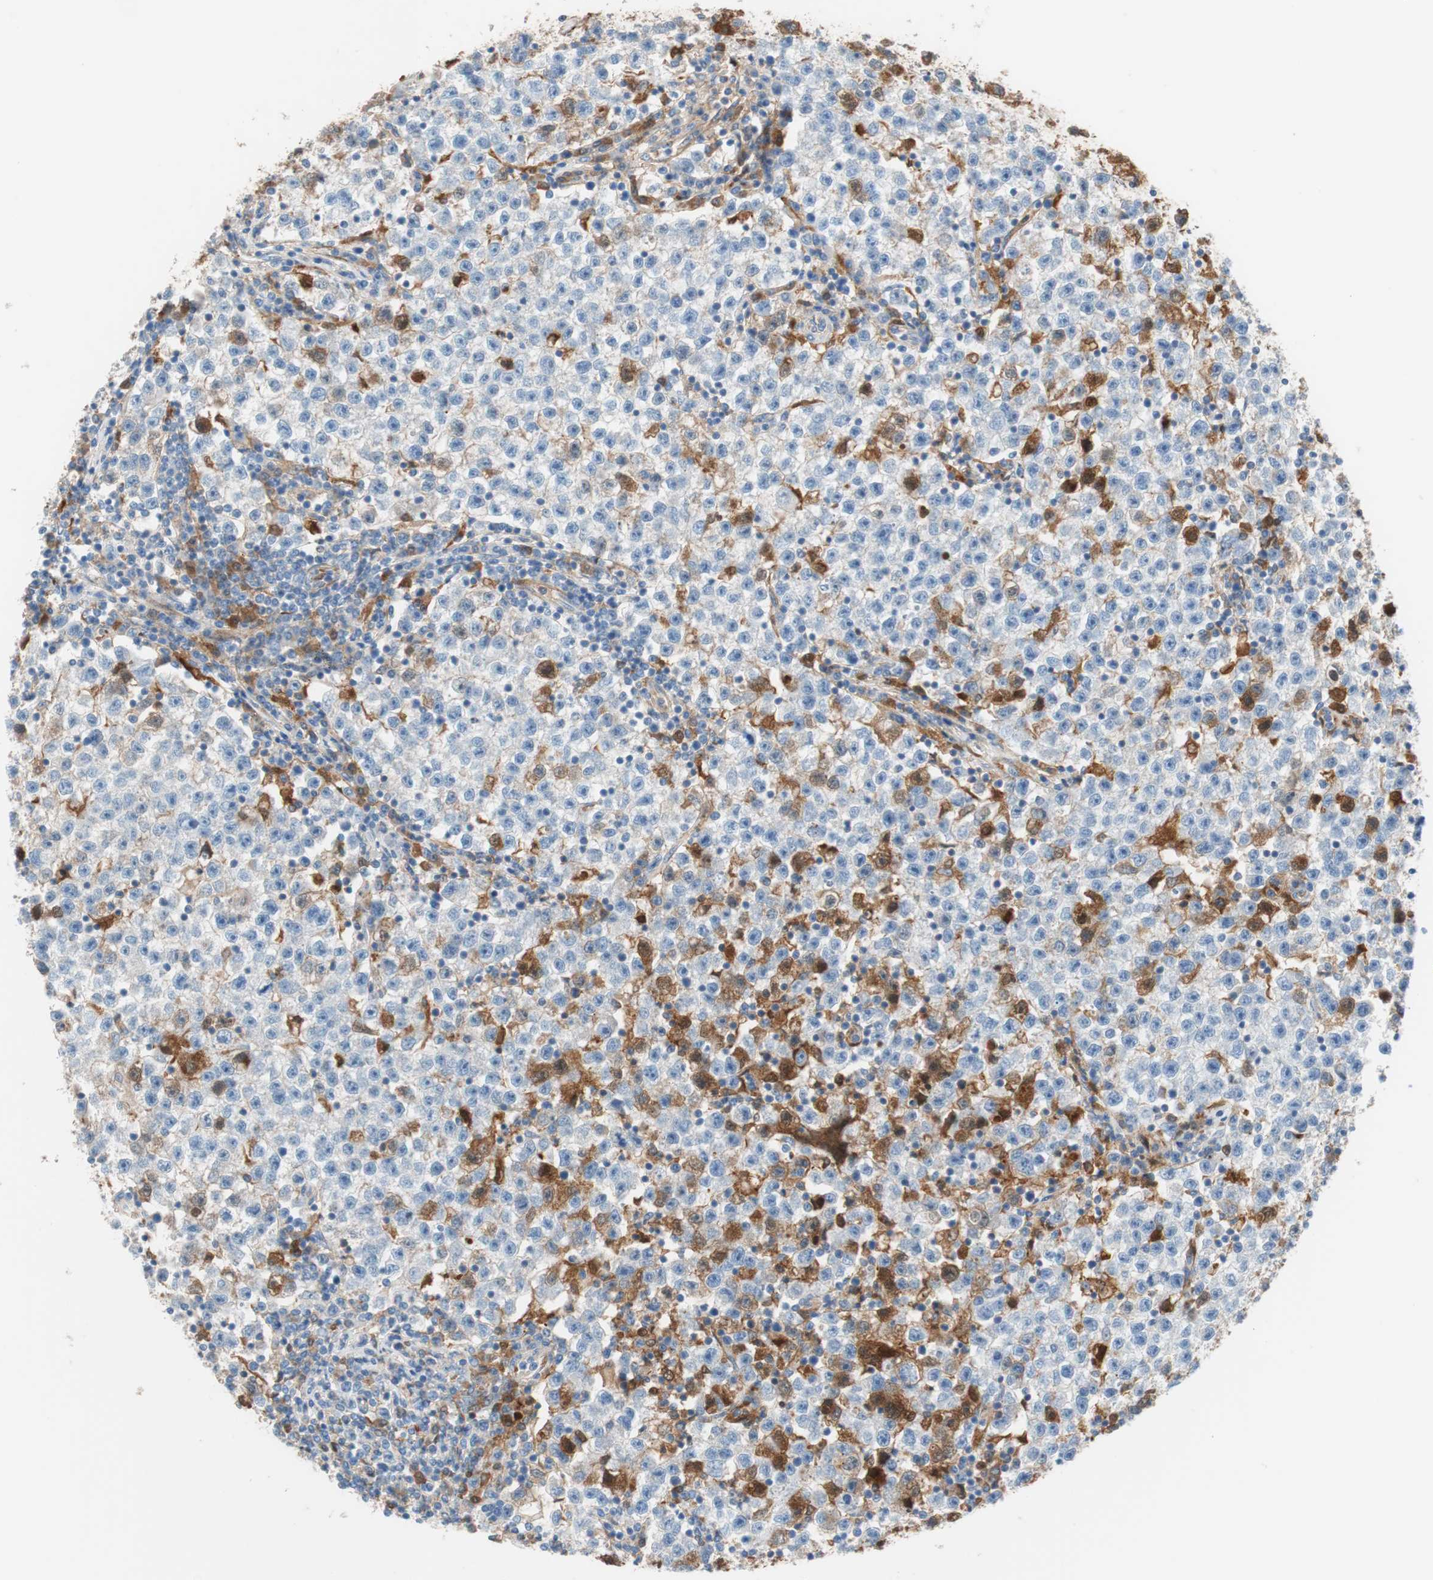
{"staining": {"intensity": "moderate", "quantity": "<25%", "location": "cytoplasmic/membranous"}, "tissue": "testis cancer", "cell_type": "Tumor cells", "image_type": "cancer", "snomed": [{"axis": "morphology", "description": "Seminoma, NOS"}, {"axis": "topography", "description": "Testis"}], "caption": "This is an image of immunohistochemistry staining of testis seminoma, which shows moderate staining in the cytoplasmic/membranous of tumor cells.", "gene": "RBP4", "patient": {"sex": "male", "age": 22}}